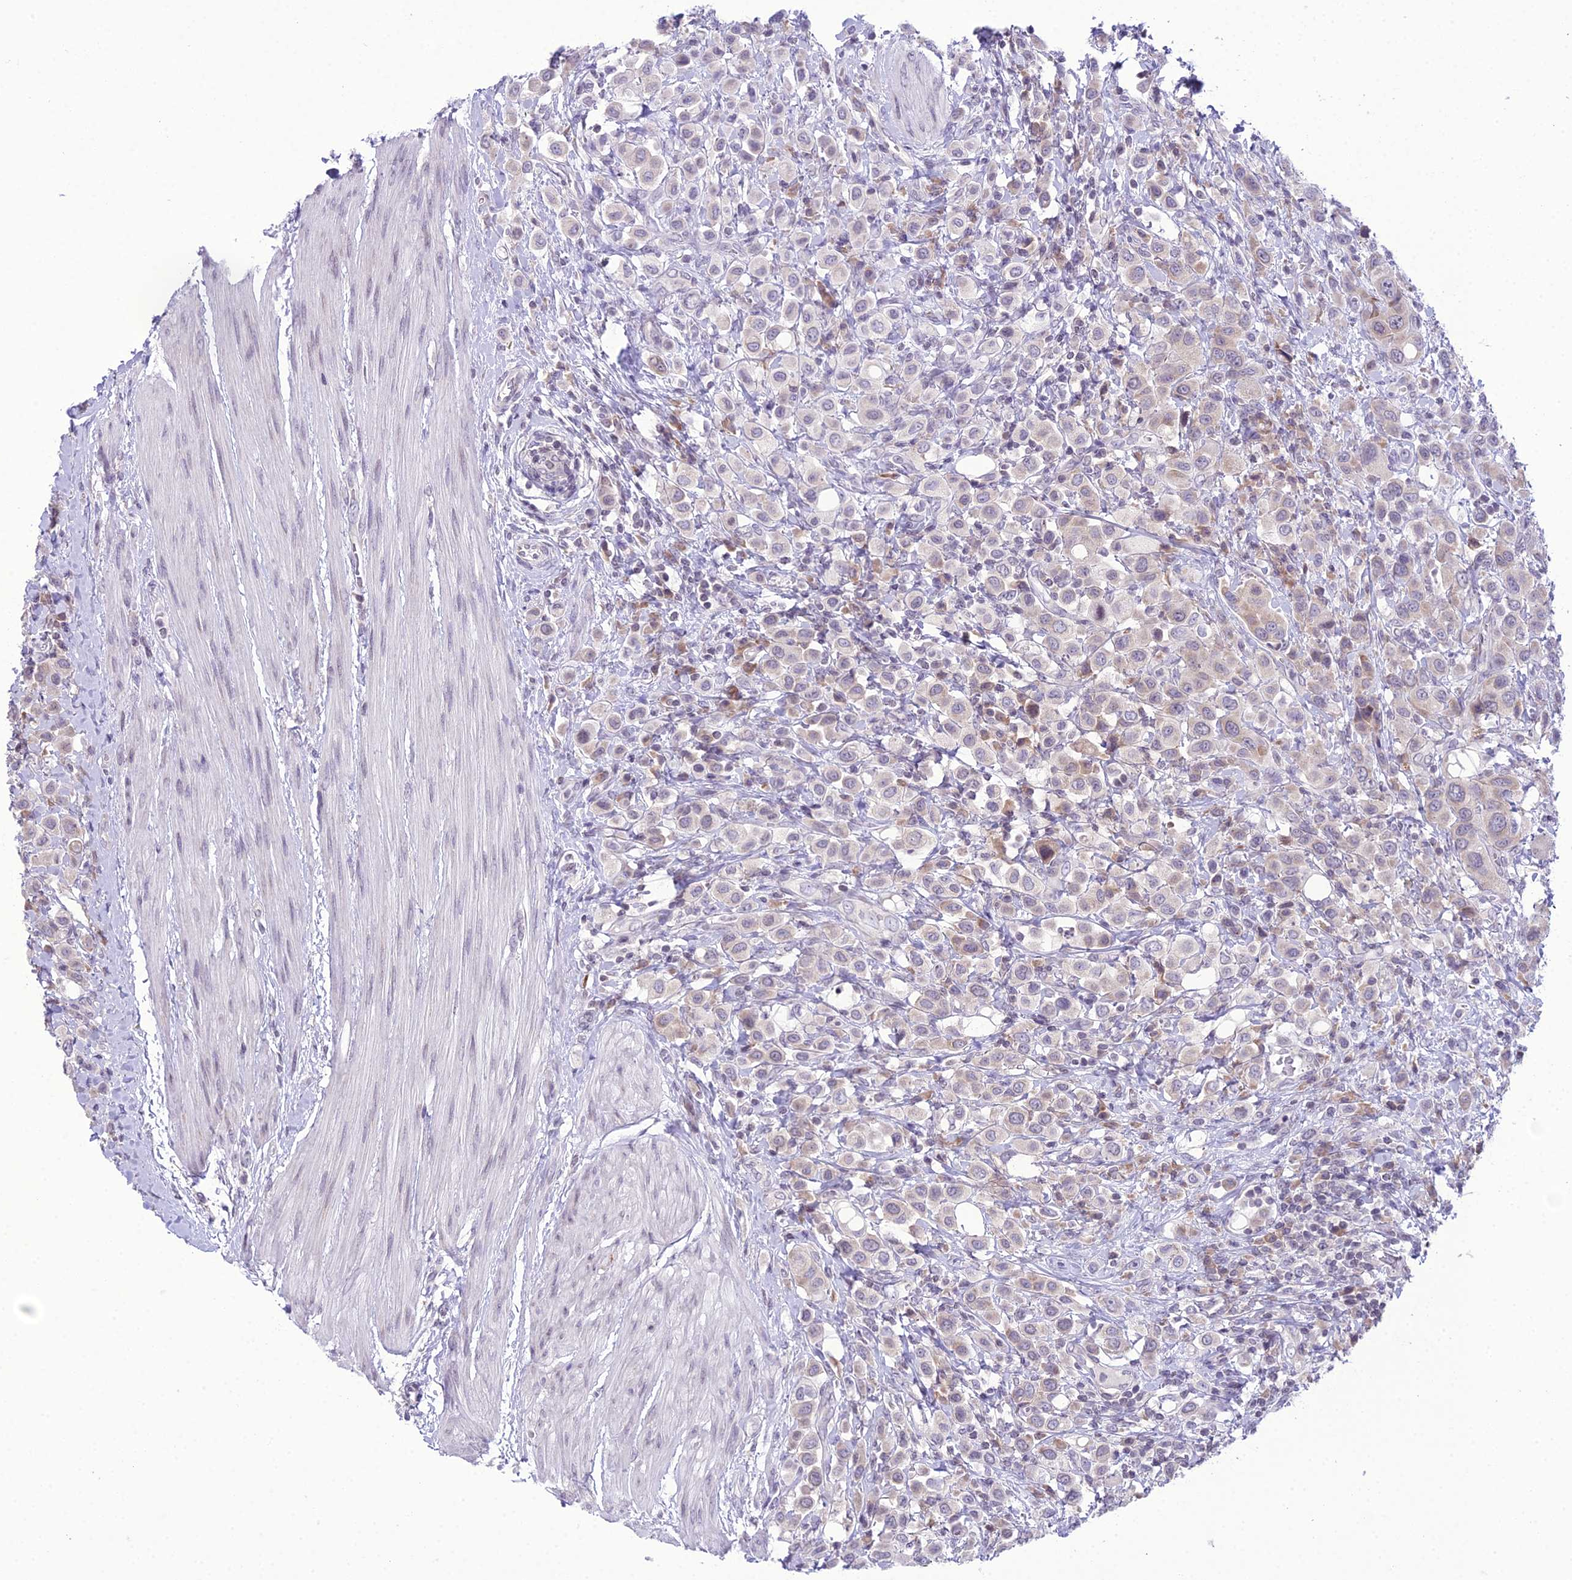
{"staining": {"intensity": "weak", "quantity": "<25%", "location": "cytoplasmic/membranous"}, "tissue": "urothelial cancer", "cell_type": "Tumor cells", "image_type": "cancer", "snomed": [{"axis": "morphology", "description": "Urothelial carcinoma, High grade"}, {"axis": "topography", "description": "Urinary bladder"}], "caption": "Tumor cells are negative for protein expression in human high-grade urothelial carcinoma.", "gene": "RPS26", "patient": {"sex": "male", "age": 50}}